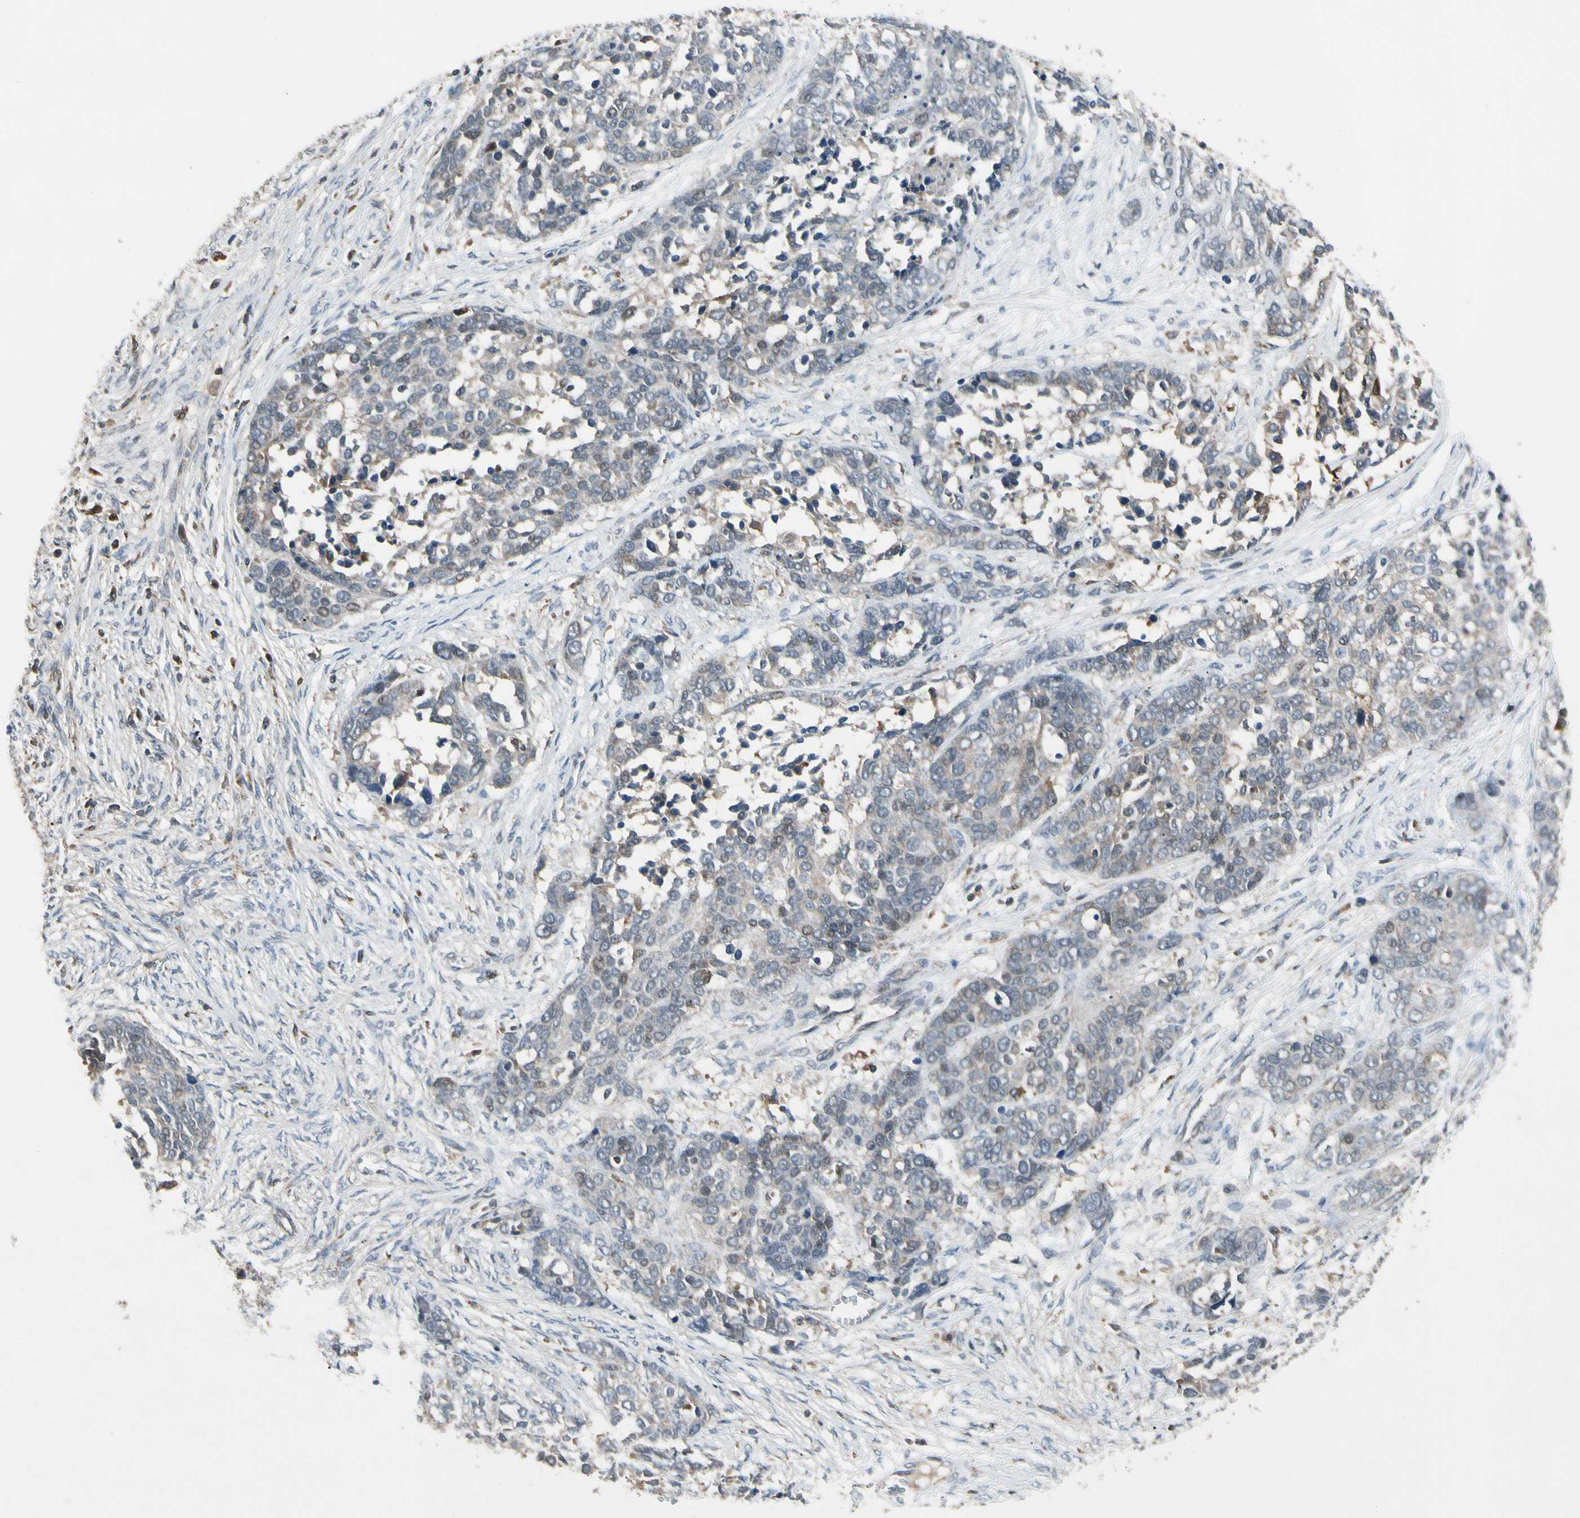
{"staining": {"intensity": "weak", "quantity": "<25%", "location": "cytoplasmic/membranous,nuclear"}, "tissue": "ovarian cancer", "cell_type": "Tumor cells", "image_type": "cancer", "snomed": [{"axis": "morphology", "description": "Cystadenocarcinoma, serous, NOS"}, {"axis": "topography", "description": "Ovary"}], "caption": "Immunohistochemical staining of ovarian cancer (serous cystadenocarcinoma) reveals no significant expression in tumor cells.", "gene": "NMI", "patient": {"sex": "female", "age": 44}}